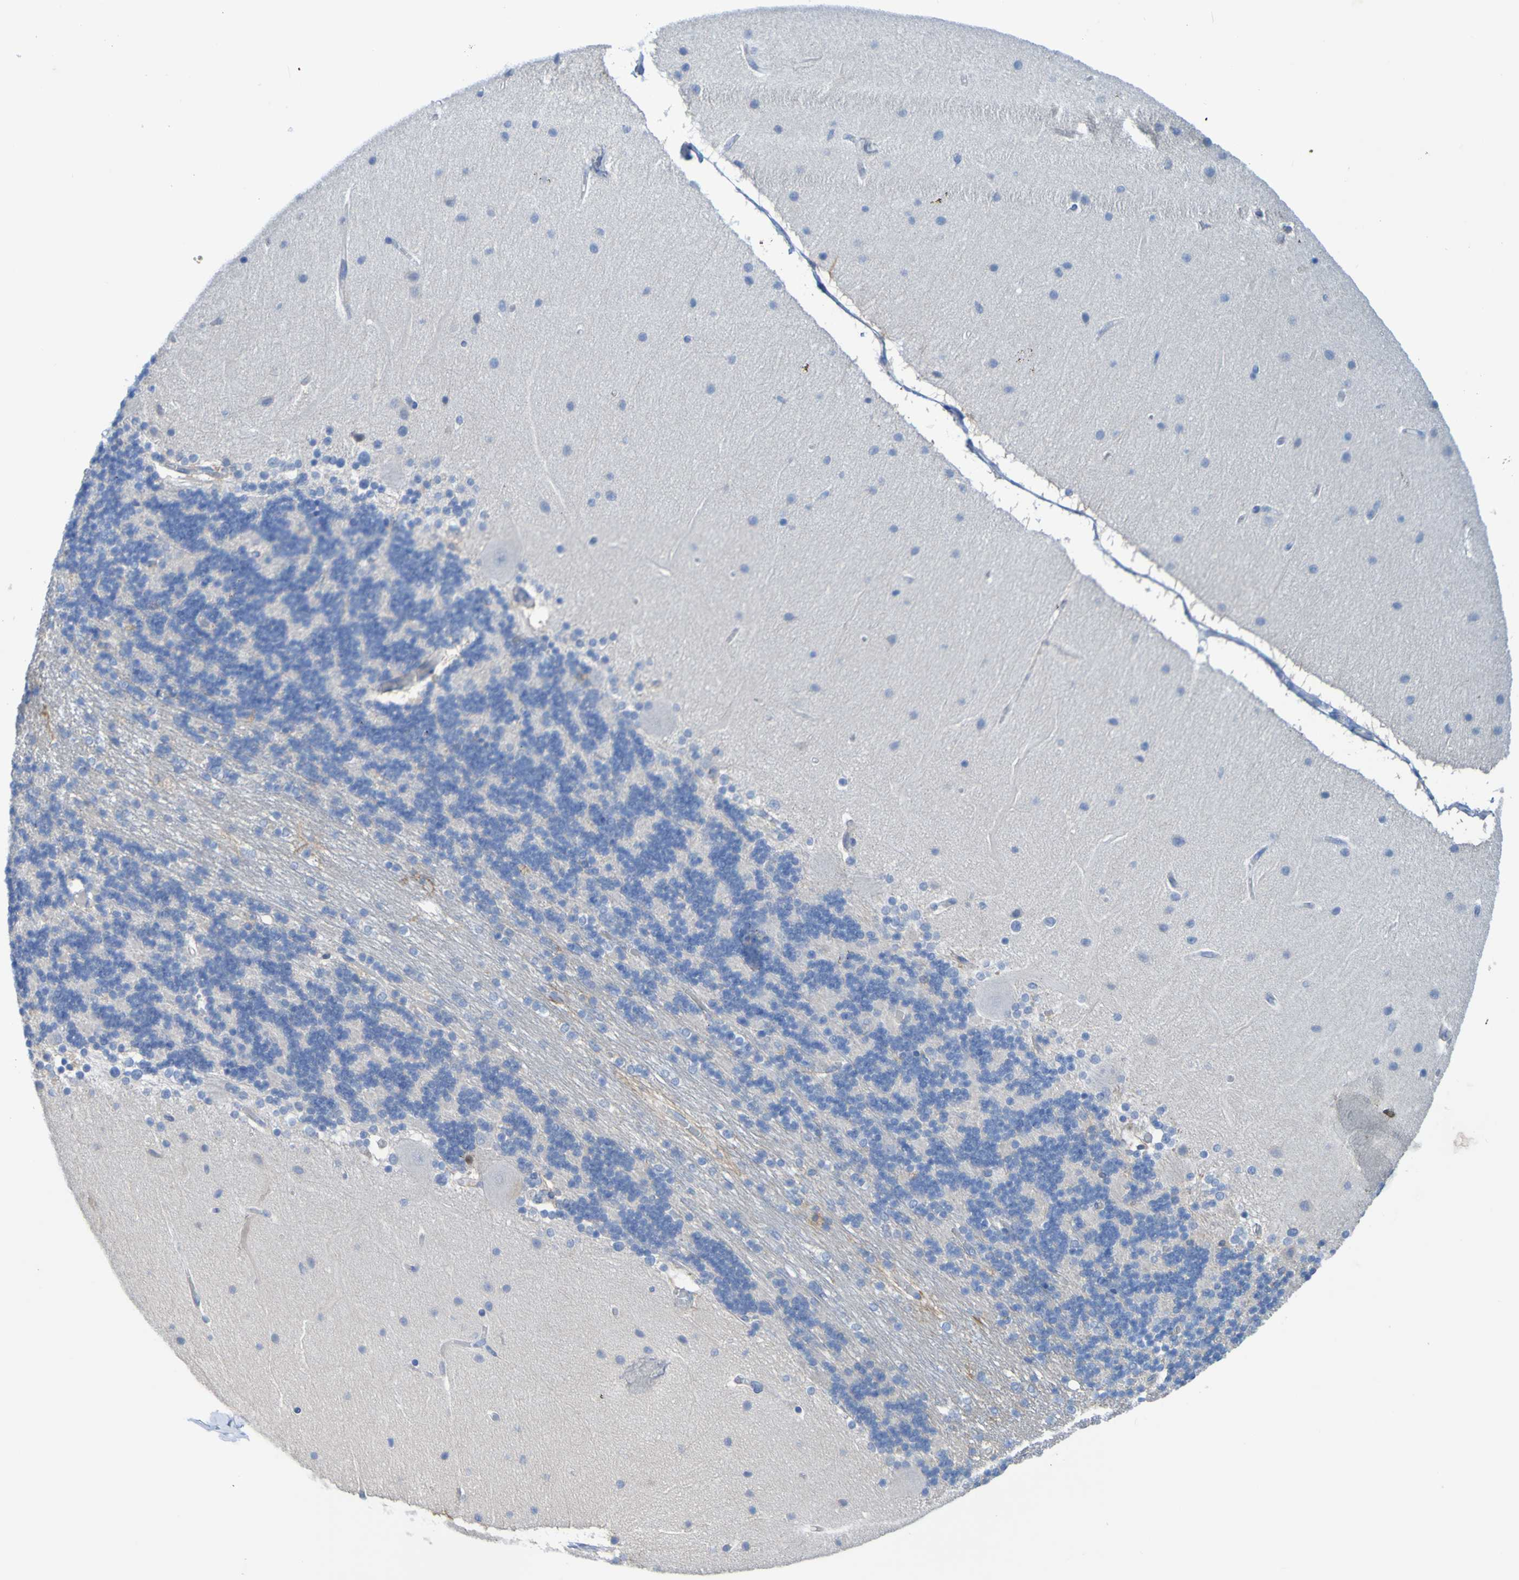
{"staining": {"intensity": "negative", "quantity": "none", "location": "none"}, "tissue": "cerebellum", "cell_type": "Cells in granular layer", "image_type": "normal", "snomed": [{"axis": "morphology", "description": "Normal tissue, NOS"}, {"axis": "topography", "description": "Cerebellum"}], "caption": "Cells in granular layer are negative for protein expression in benign human cerebellum. The staining is performed using DAB brown chromogen with nuclei counter-stained in using hematoxylin.", "gene": "ACMSD", "patient": {"sex": "female", "age": 54}}